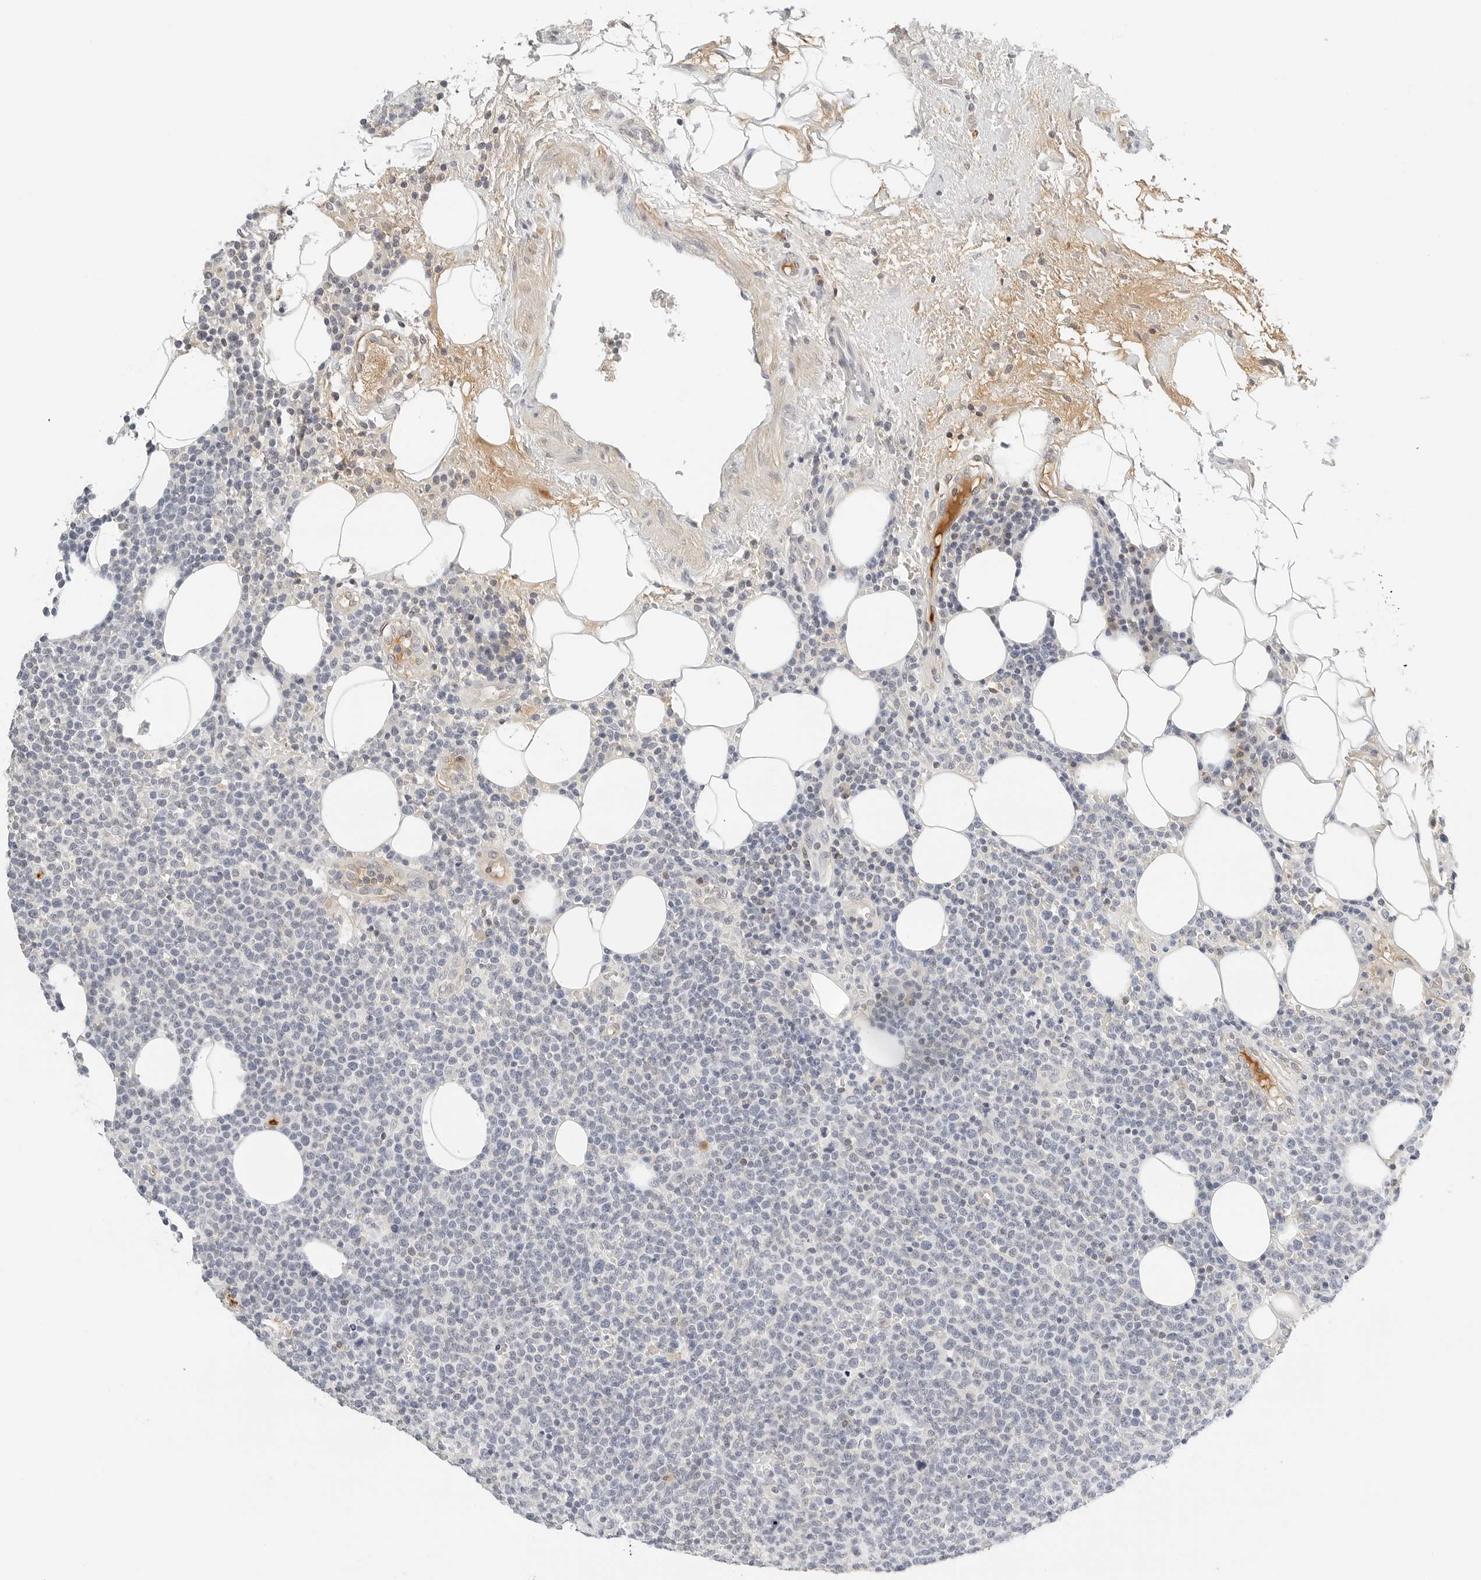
{"staining": {"intensity": "negative", "quantity": "none", "location": "none"}, "tissue": "lymphoma", "cell_type": "Tumor cells", "image_type": "cancer", "snomed": [{"axis": "morphology", "description": "Malignant lymphoma, non-Hodgkin's type, High grade"}, {"axis": "topography", "description": "Lymph node"}], "caption": "Immunohistochemistry histopathology image of neoplastic tissue: lymphoma stained with DAB displays no significant protein positivity in tumor cells.", "gene": "PKDCC", "patient": {"sex": "male", "age": 61}}